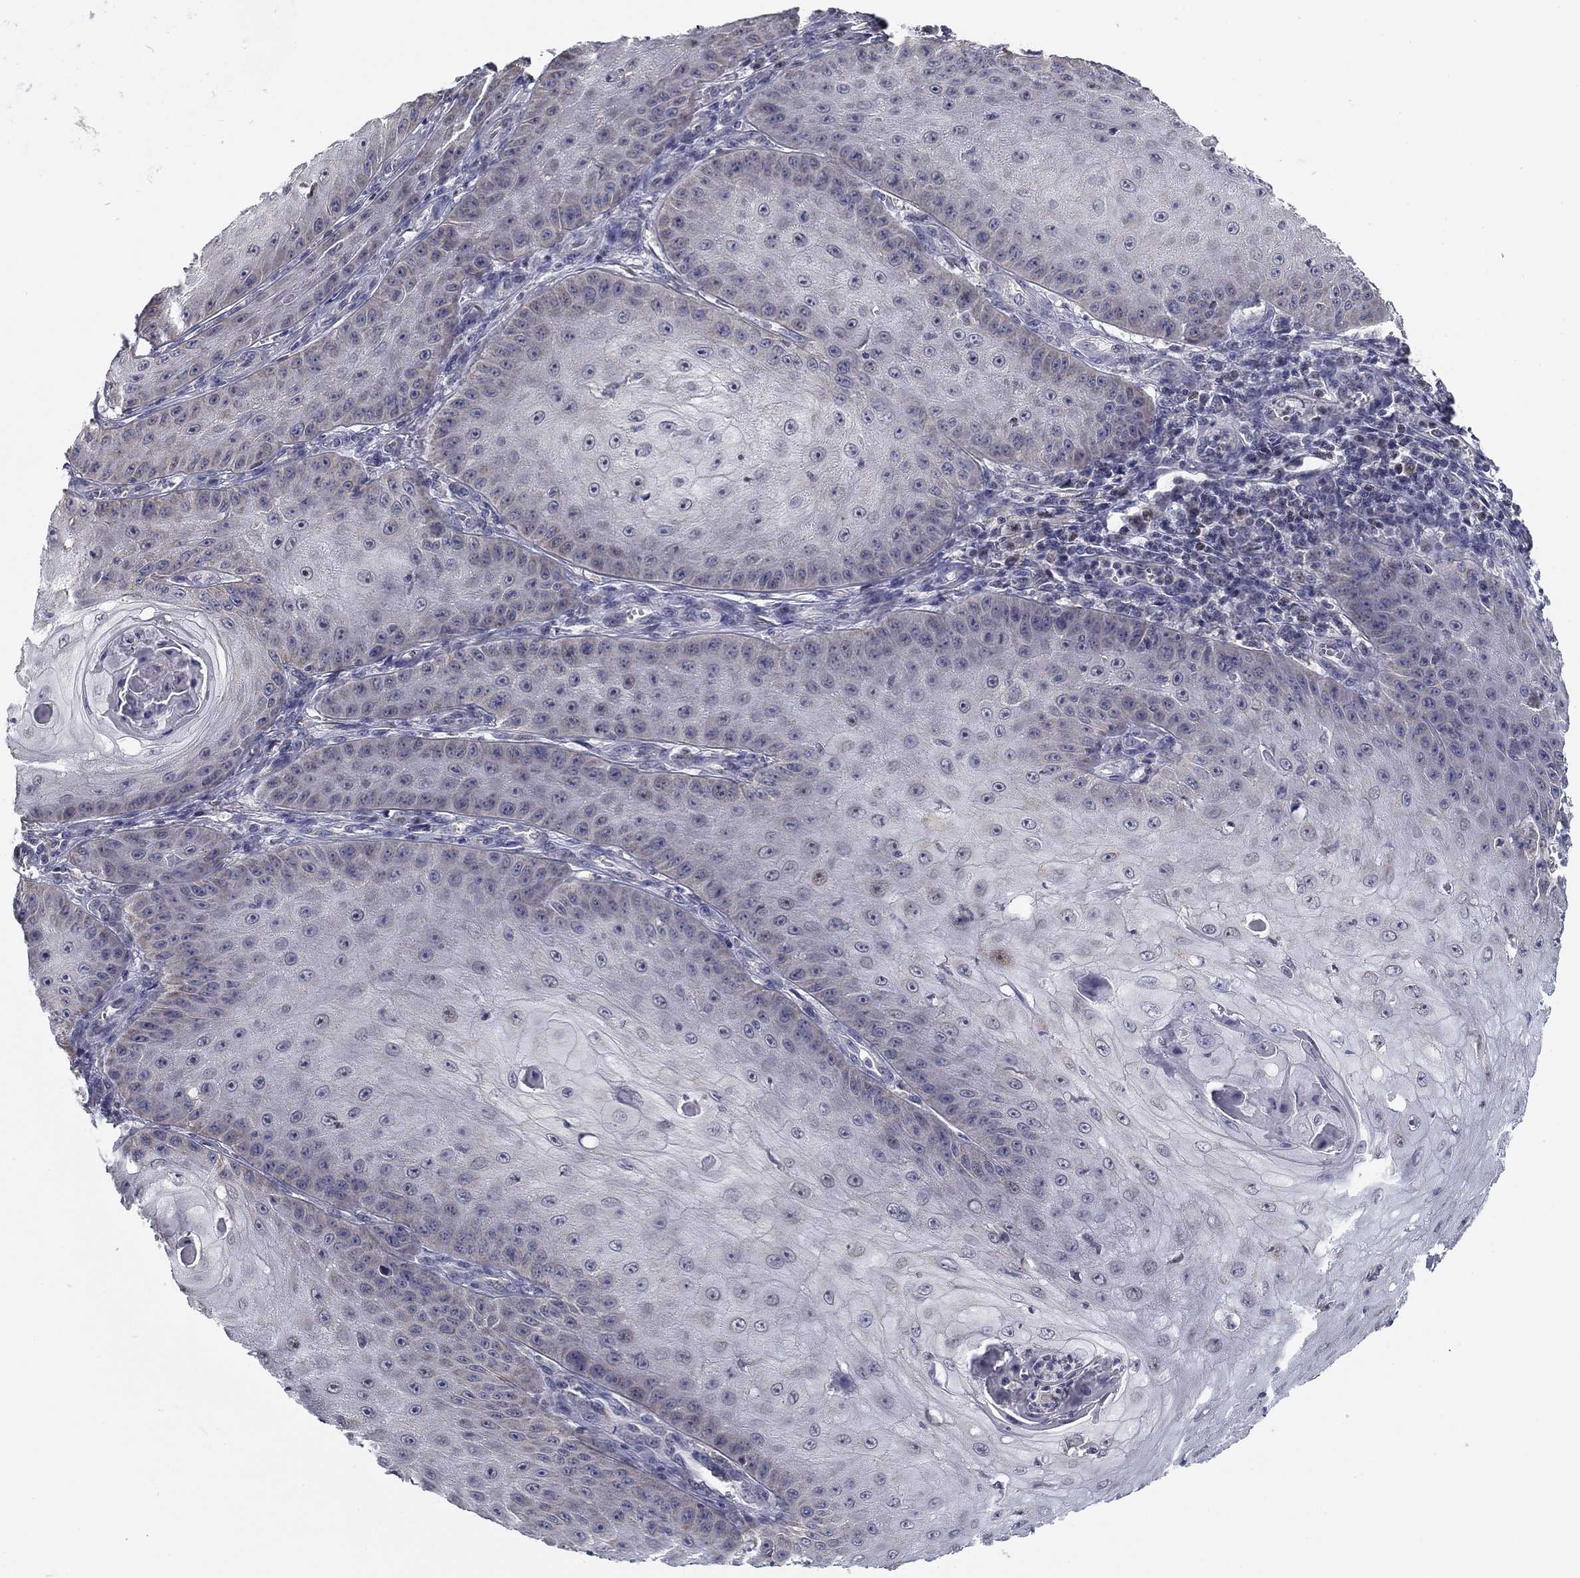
{"staining": {"intensity": "negative", "quantity": "none", "location": "none"}, "tissue": "skin cancer", "cell_type": "Tumor cells", "image_type": "cancer", "snomed": [{"axis": "morphology", "description": "Squamous cell carcinoma, NOS"}, {"axis": "topography", "description": "Skin"}], "caption": "High power microscopy image of an IHC image of skin squamous cell carcinoma, revealing no significant positivity in tumor cells.", "gene": "SLC2A9", "patient": {"sex": "male", "age": 70}}